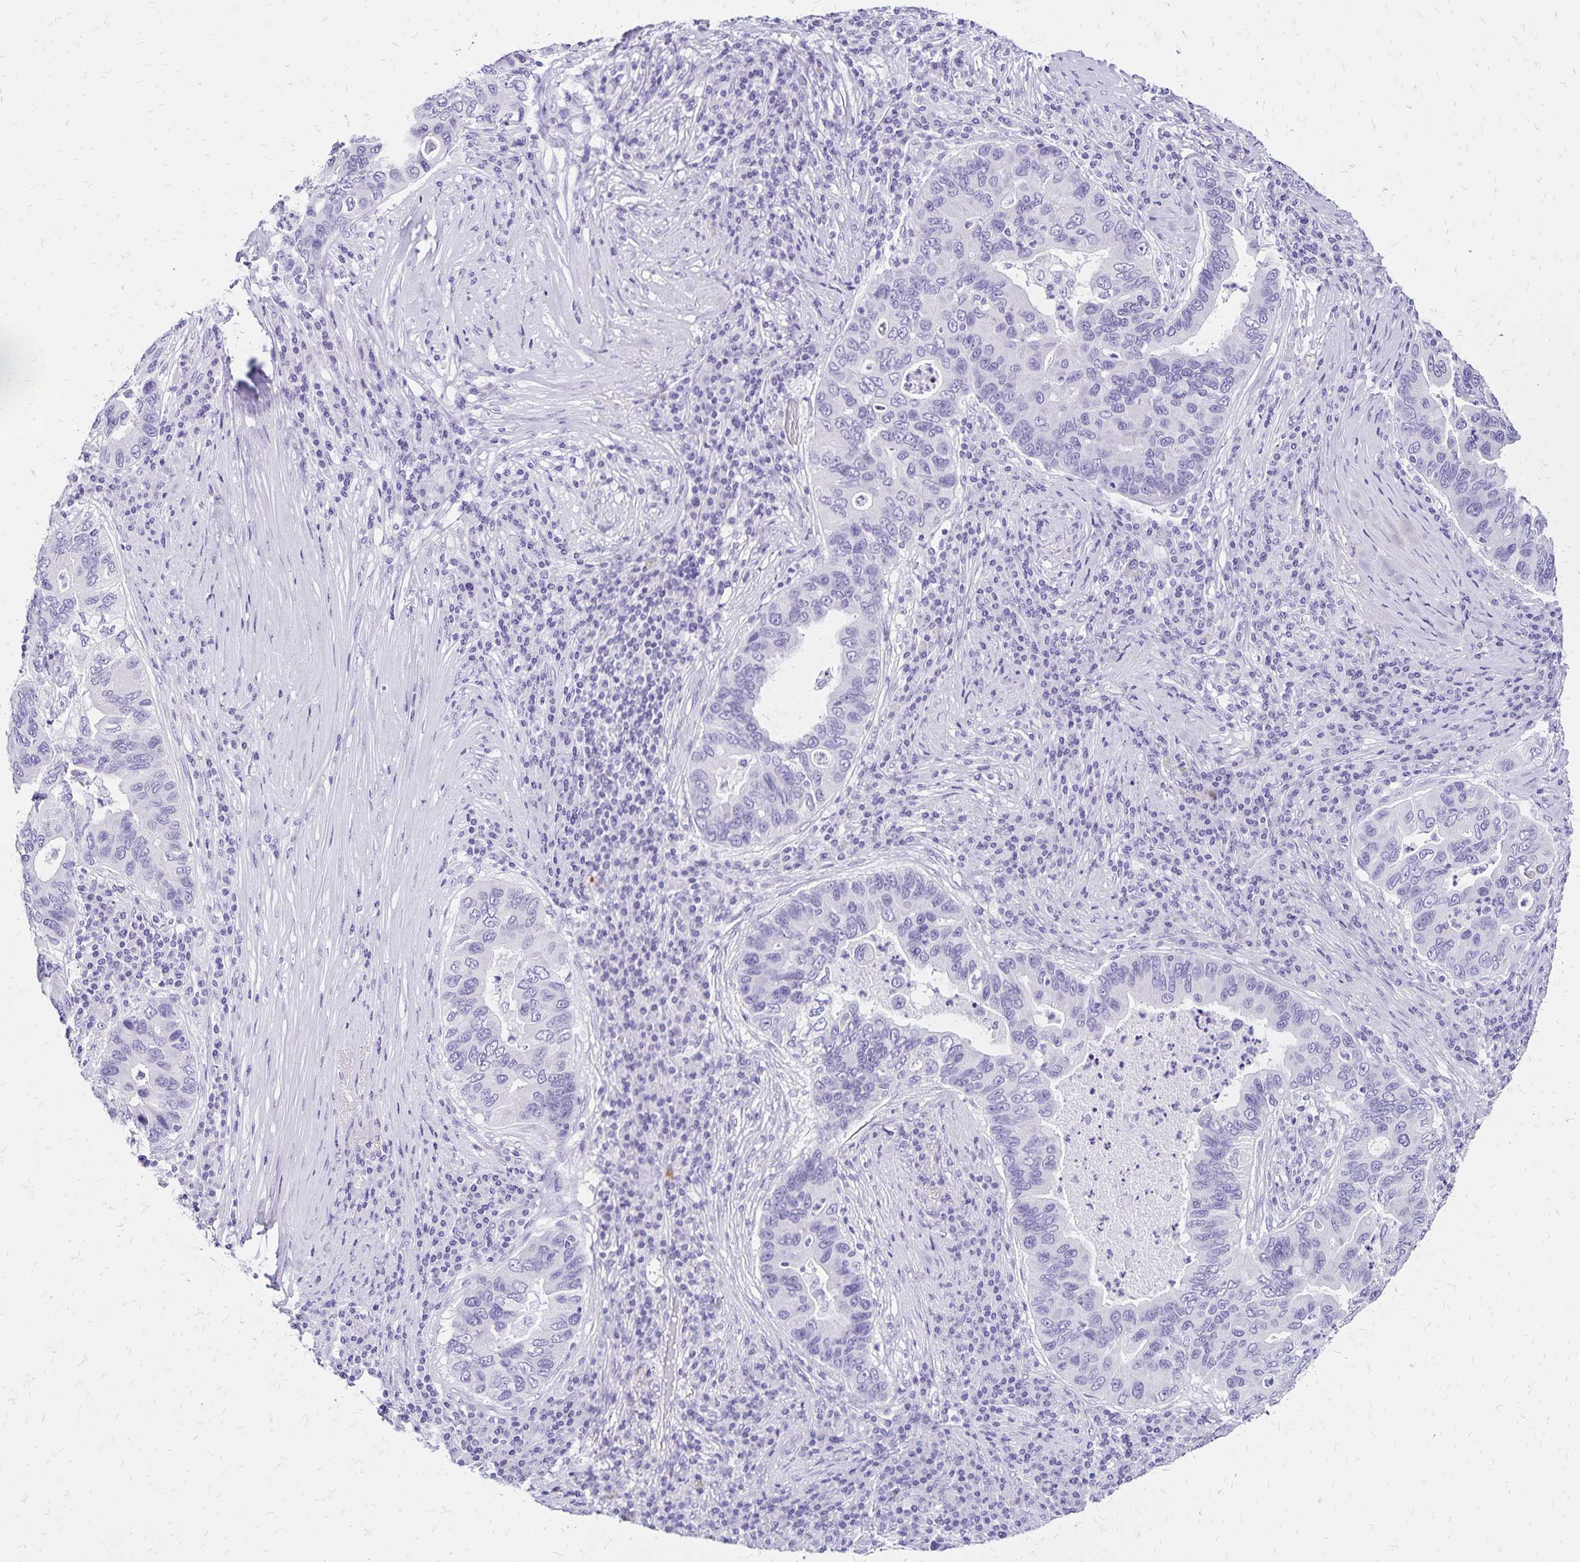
{"staining": {"intensity": "negative", "quantity": "none", "location": "none"}, "tissue": "lung cancer", "cell_type": "Tumor cells", "image_type": "cancer", "snomed": [{"axis": "morphology", "description": "Adenocarcinoma, NOS"}, {"axis": "morphology", "description": "Adenocarcinoma, metastatic, NOS"}, {"axis": "topography", "description": "Lymph node"}, {"axis": "topography", "description": "Lung"}], "caption": "The IHC micrograph has no significant staining in tumor cells of metastatic adenocarcinoma (lung) tissue.", "gene": "LIN28B", "patient": {"sex": "female", "age": 54}}